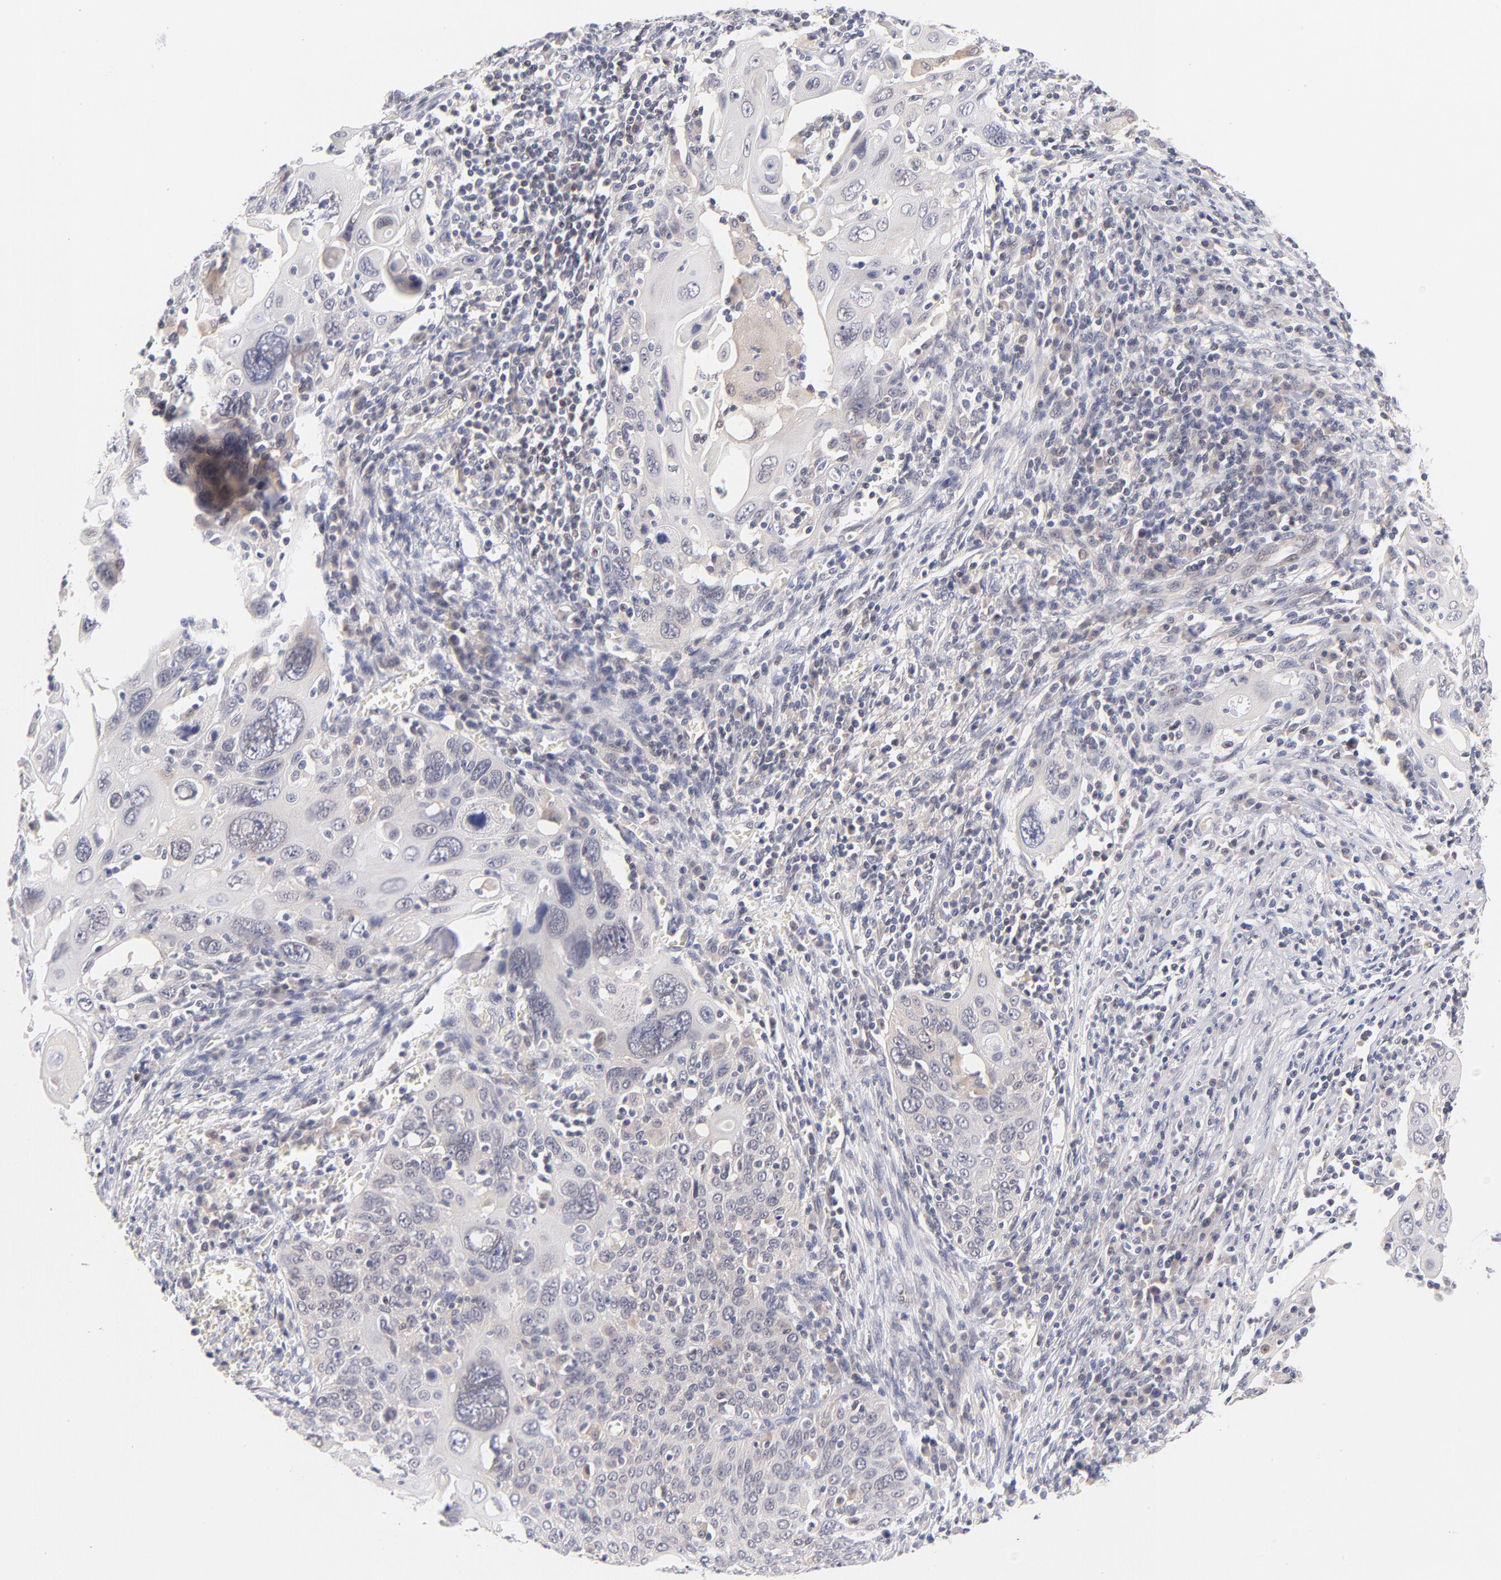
{"staining": {"intensity": "weak", "quantity": "<25%", "location": "cytoplasmic/membranous,nuclear"}, "tissue": "cervical cancer", "cell_type": "Tumor cells", "image_type": "cancer", "snomed": [{"axis": "morphology", "description": "Squamous cell carcinoma, NOS"}, {"axis": "topography", "description": "Cervix"}], "caption": "Immunohistochemistry histopathology image of human cervical cancer (squamous cell carcinoma) stained for a protein (brown), which shows no staining in tumor cells.", "gene": "CASP6", "patient": {"sex": "female", "age": 54}}